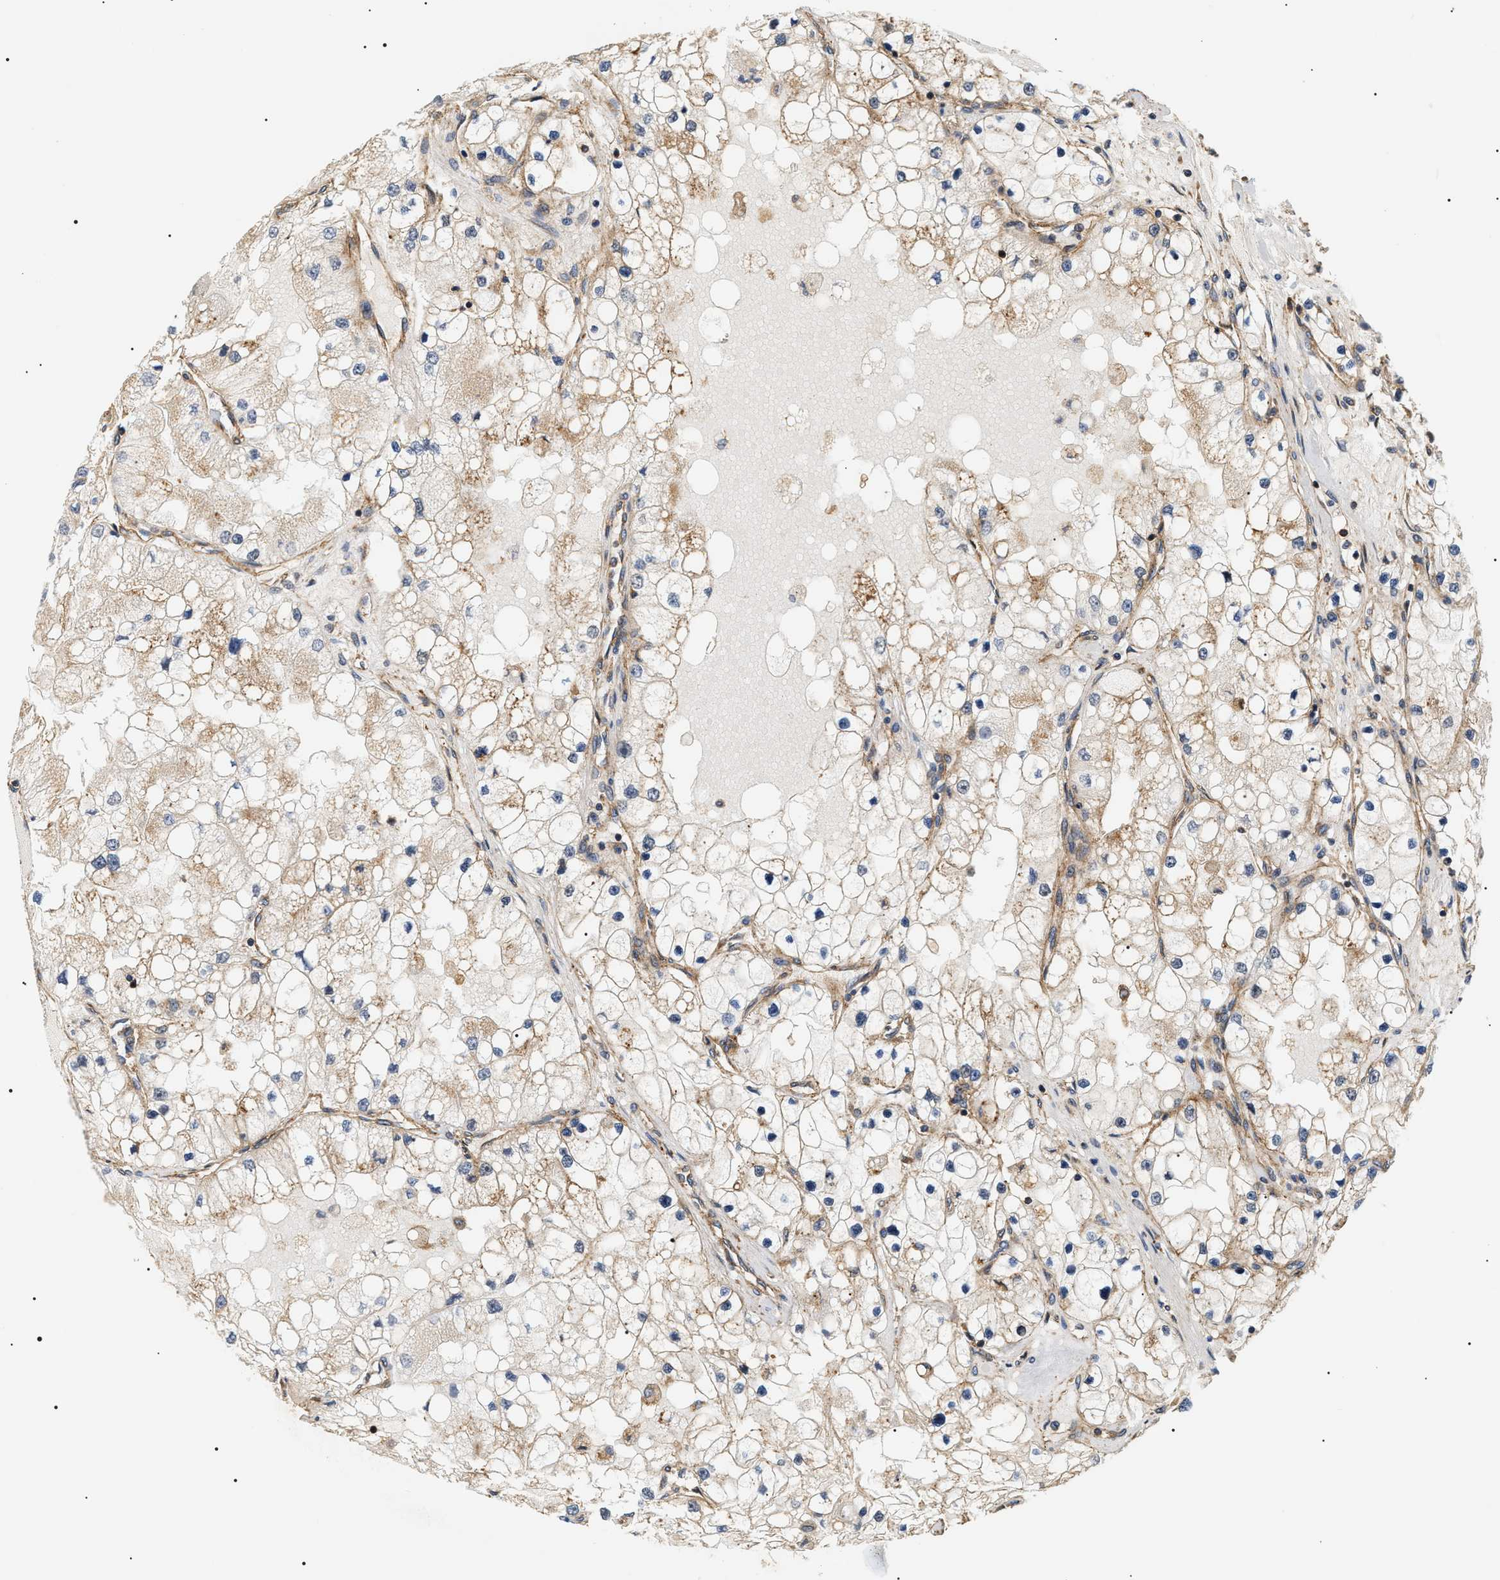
{"staining": {"intensity": "weak", "quantity": ">75%", "location": "cytoplasmic/membranous"}, "tissue": "renal cancer", "cell_type": "Tumor cells", "image_type": "cancer", "snomed": [{"axis": "morphology", "description": "Adenocarcinoma, NOS"}, {"axis": "topography", "description": "Kidney"}], "caption": "Renal adenocarcinoma stained for a protein demonstrates weak cytoplasmic/membranous positivity in tumor cells. (DAB = brown stain, brightfield microscopy at high magnification).", "gene": "SH3GLB2", "patient": {"sex": "male", "age": 68}}